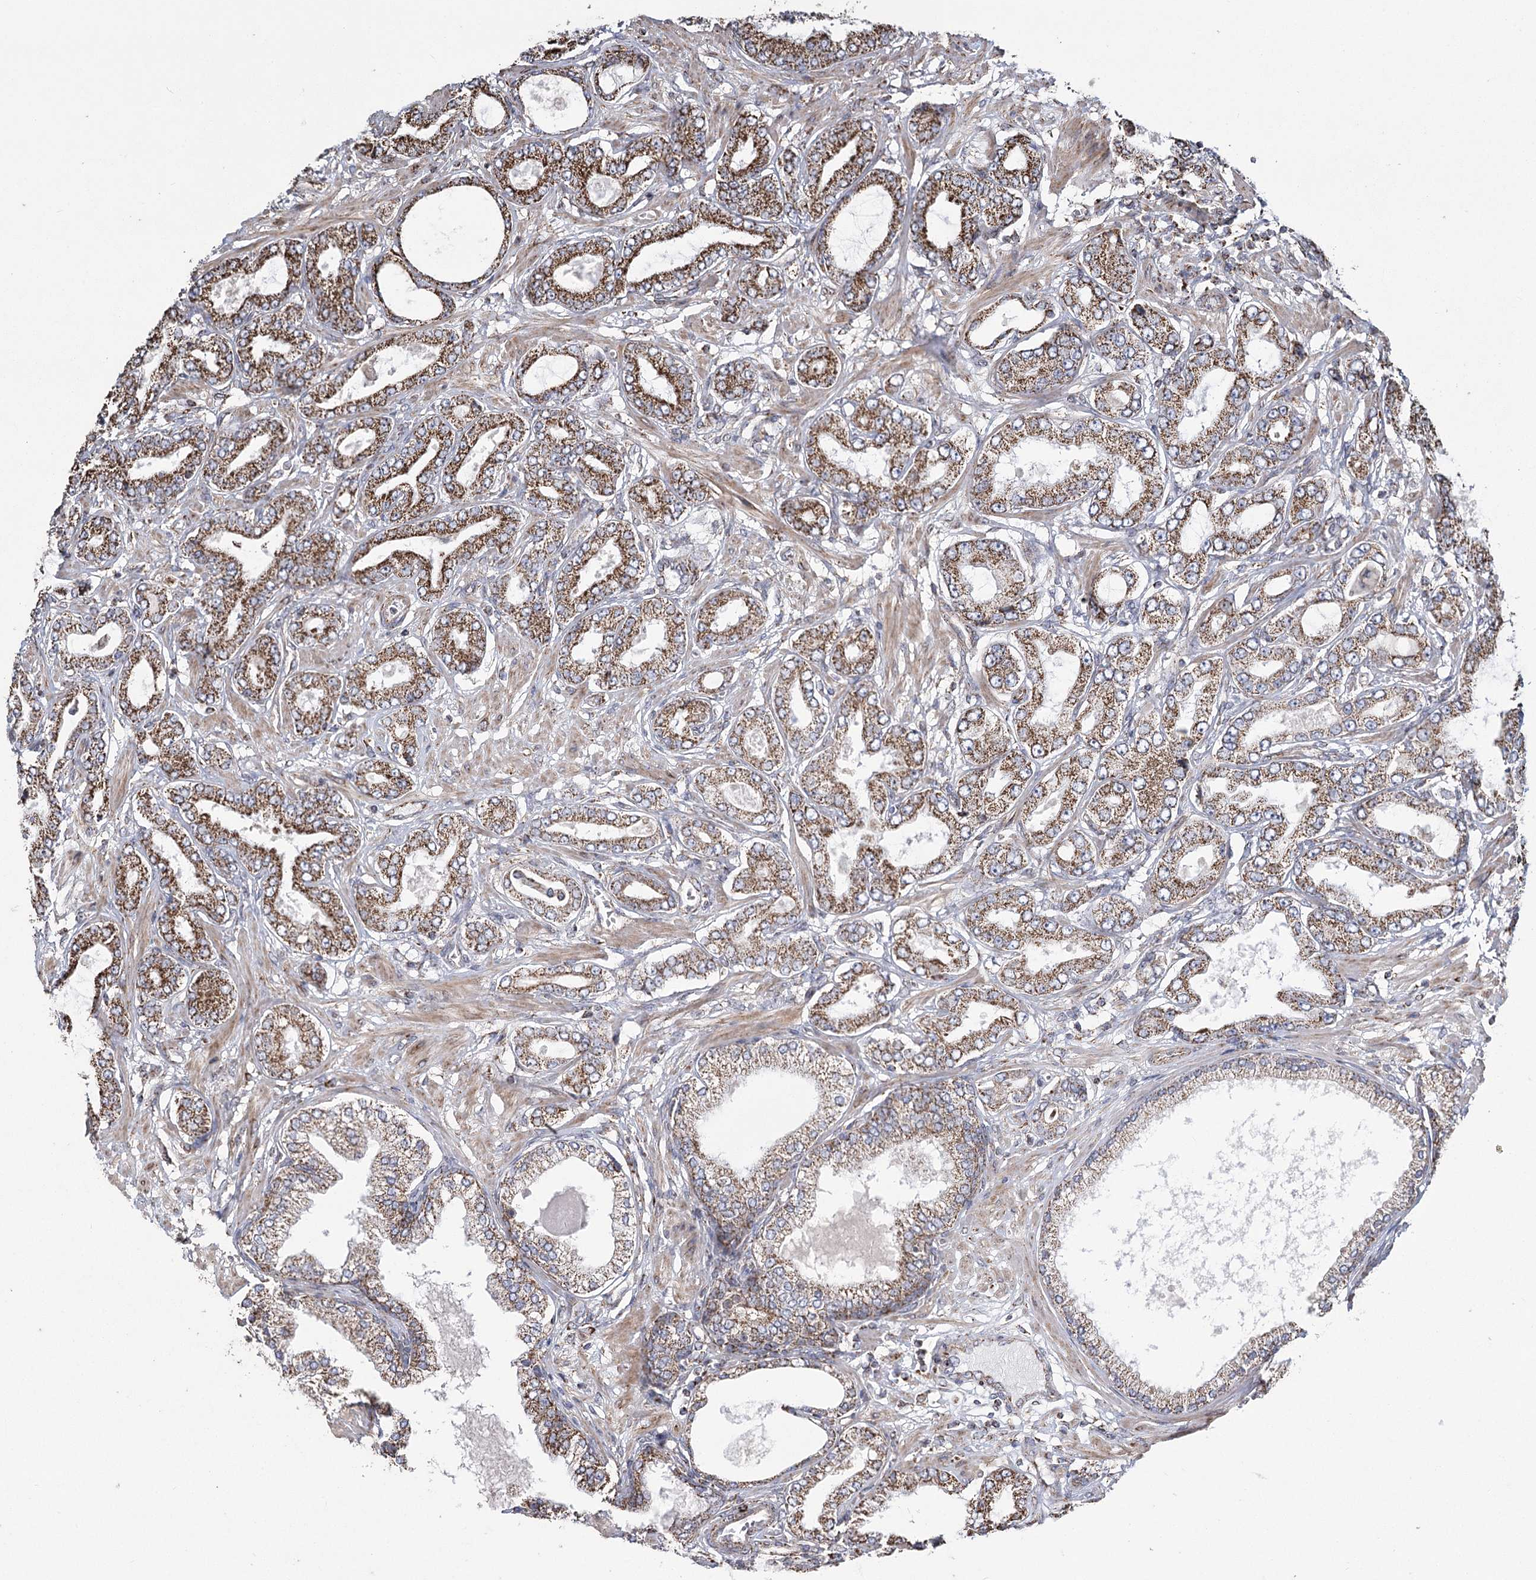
{"staining": {"intensity": "strong", "quantity": ">75%", "location": "cytoplasmic/membranous"}, "tissue": "prostate cancer", "cell_type": "Tumor cells", "image_type": "cancer", "snomed": [{"axis": "morphology", "description": "Adenocarcinoma, Low grade"}, {"axis": "topography", "description": "Prostate"}], "caption": "Human prostate cancer stained with a brown dye shows strong cytoplasmic/membranous positive staining in about >75% of tumor cells.", "gene": "RANBP3L", "patient": {"sex": "male", "age": 63}}